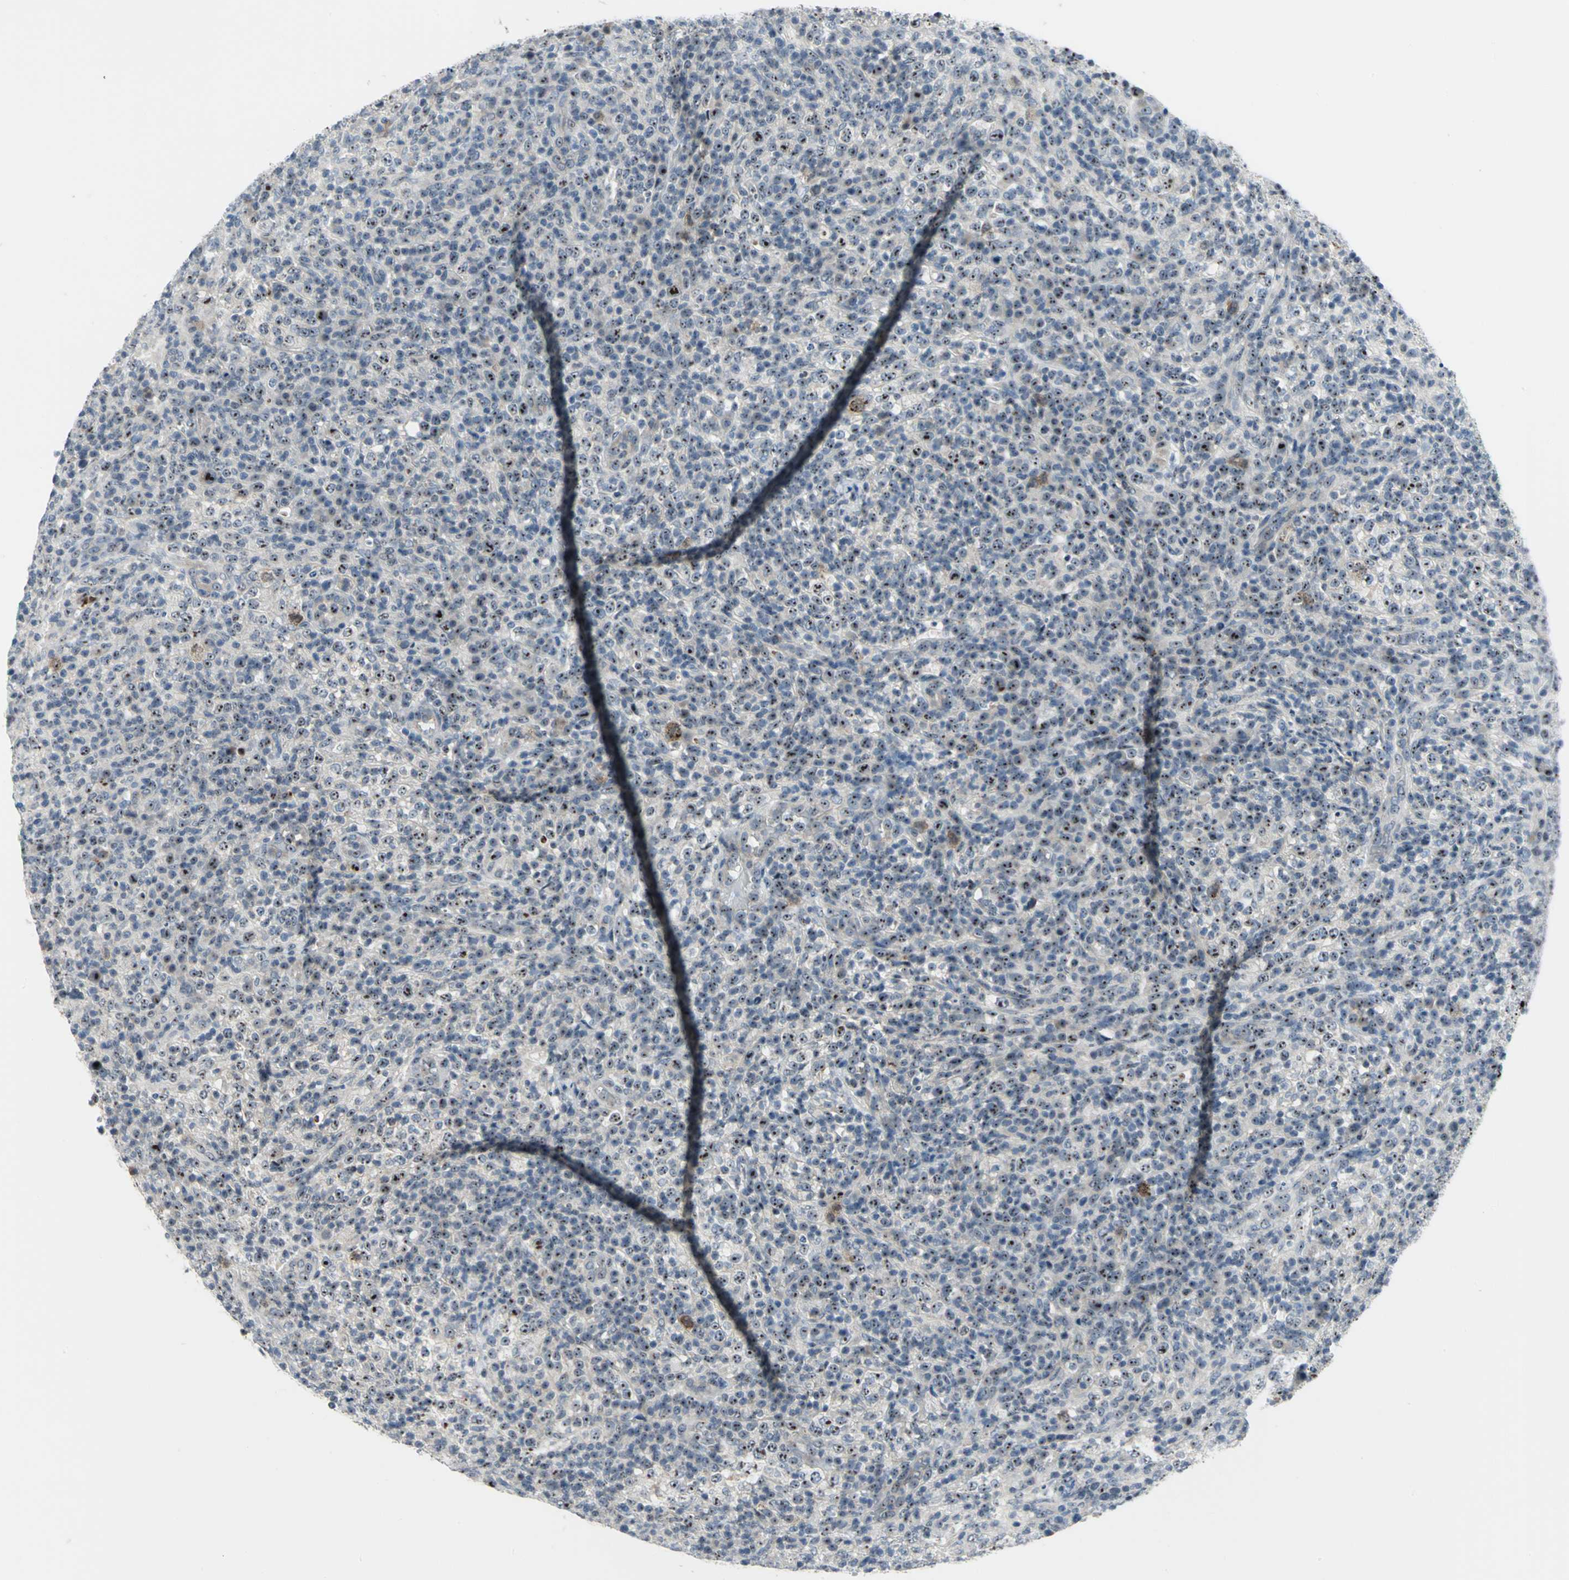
{"staining": {"intensity": "moderate", "quantity": ">75%", "location": "nuclear"}, "tissue": "lymphoma", "cell_type": "Tumor cells", "image_type": "cancer", "snomed": [{"axis": "morphology", "description": "Malignant lymphoma, non-Hodgkin's type, High grade"}, {"axis": "topography", "description": "Lymph node"}], "caption": "Immunohistochemical staining of lymphoma exhibits medium levels of moderate nuclear protein positivity in about >75% of tumor cells. (DAB IHC with brightfield microscopy, high magnification).", "gene": "MYBBP1A", "patient": {"sex": "female", "age": 76}}